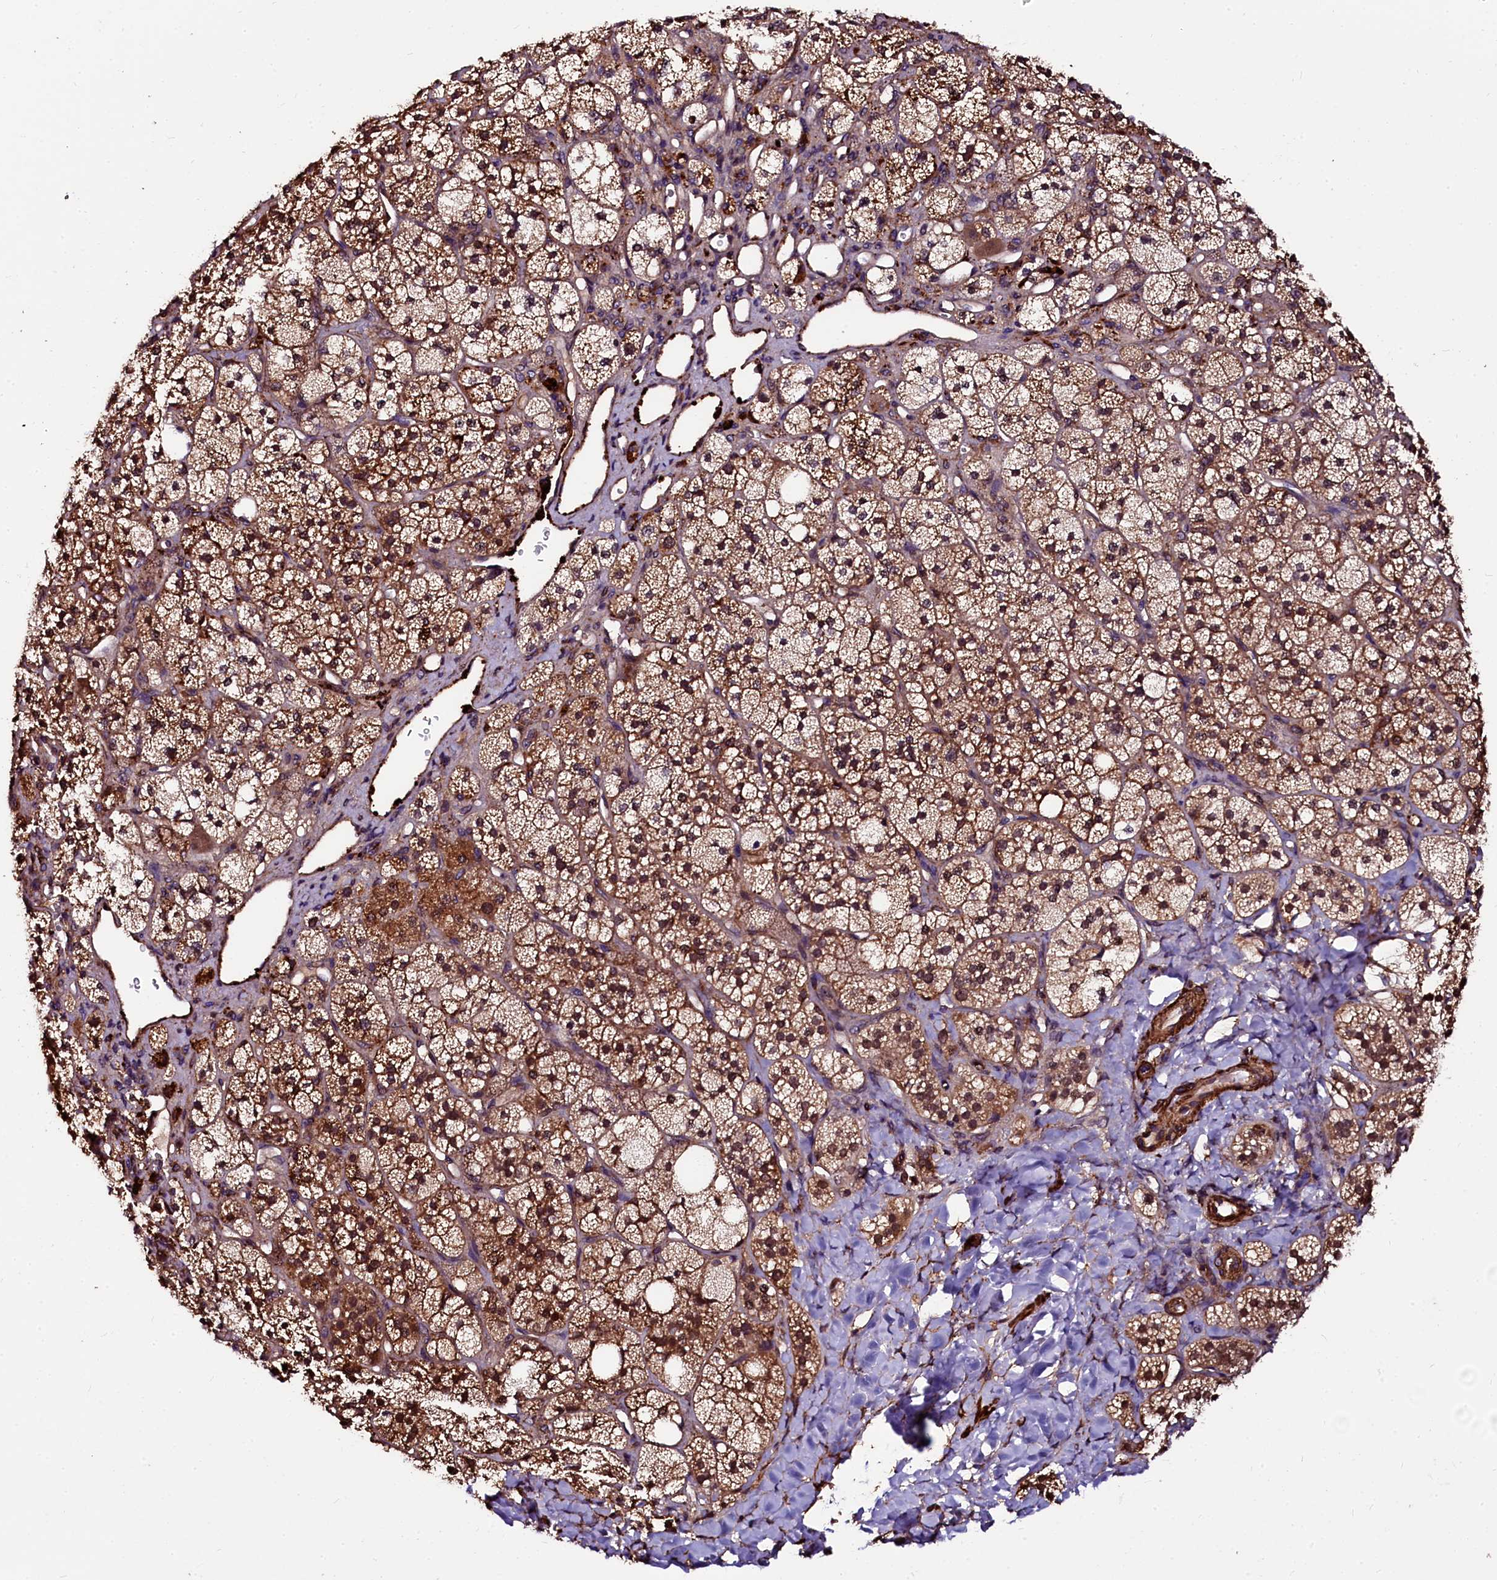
{"staining": {"intensity": "moderate", "quantity": ">75%", "location": "cytoplasmic/membranous,nuclear"}, "tissue": "adrenal gland", "cell_type": "Glandular cells", "image_type": "normal", "snomed": [{"axis": "morphology", "description": "Normal tissue, NOS"}, {"axis": "topography", "description": "Adrenal gland"}], "caption": "Immunohistochemistry micrograph of benign adrenal gland stained for a protein (brown), which displays medium levels of moderate cytoplasmic/membranous,nuclear staining in about >75% of glandular cells.", "gene": "N4BP1", "patient": {"sex": "male", "age": 61}}